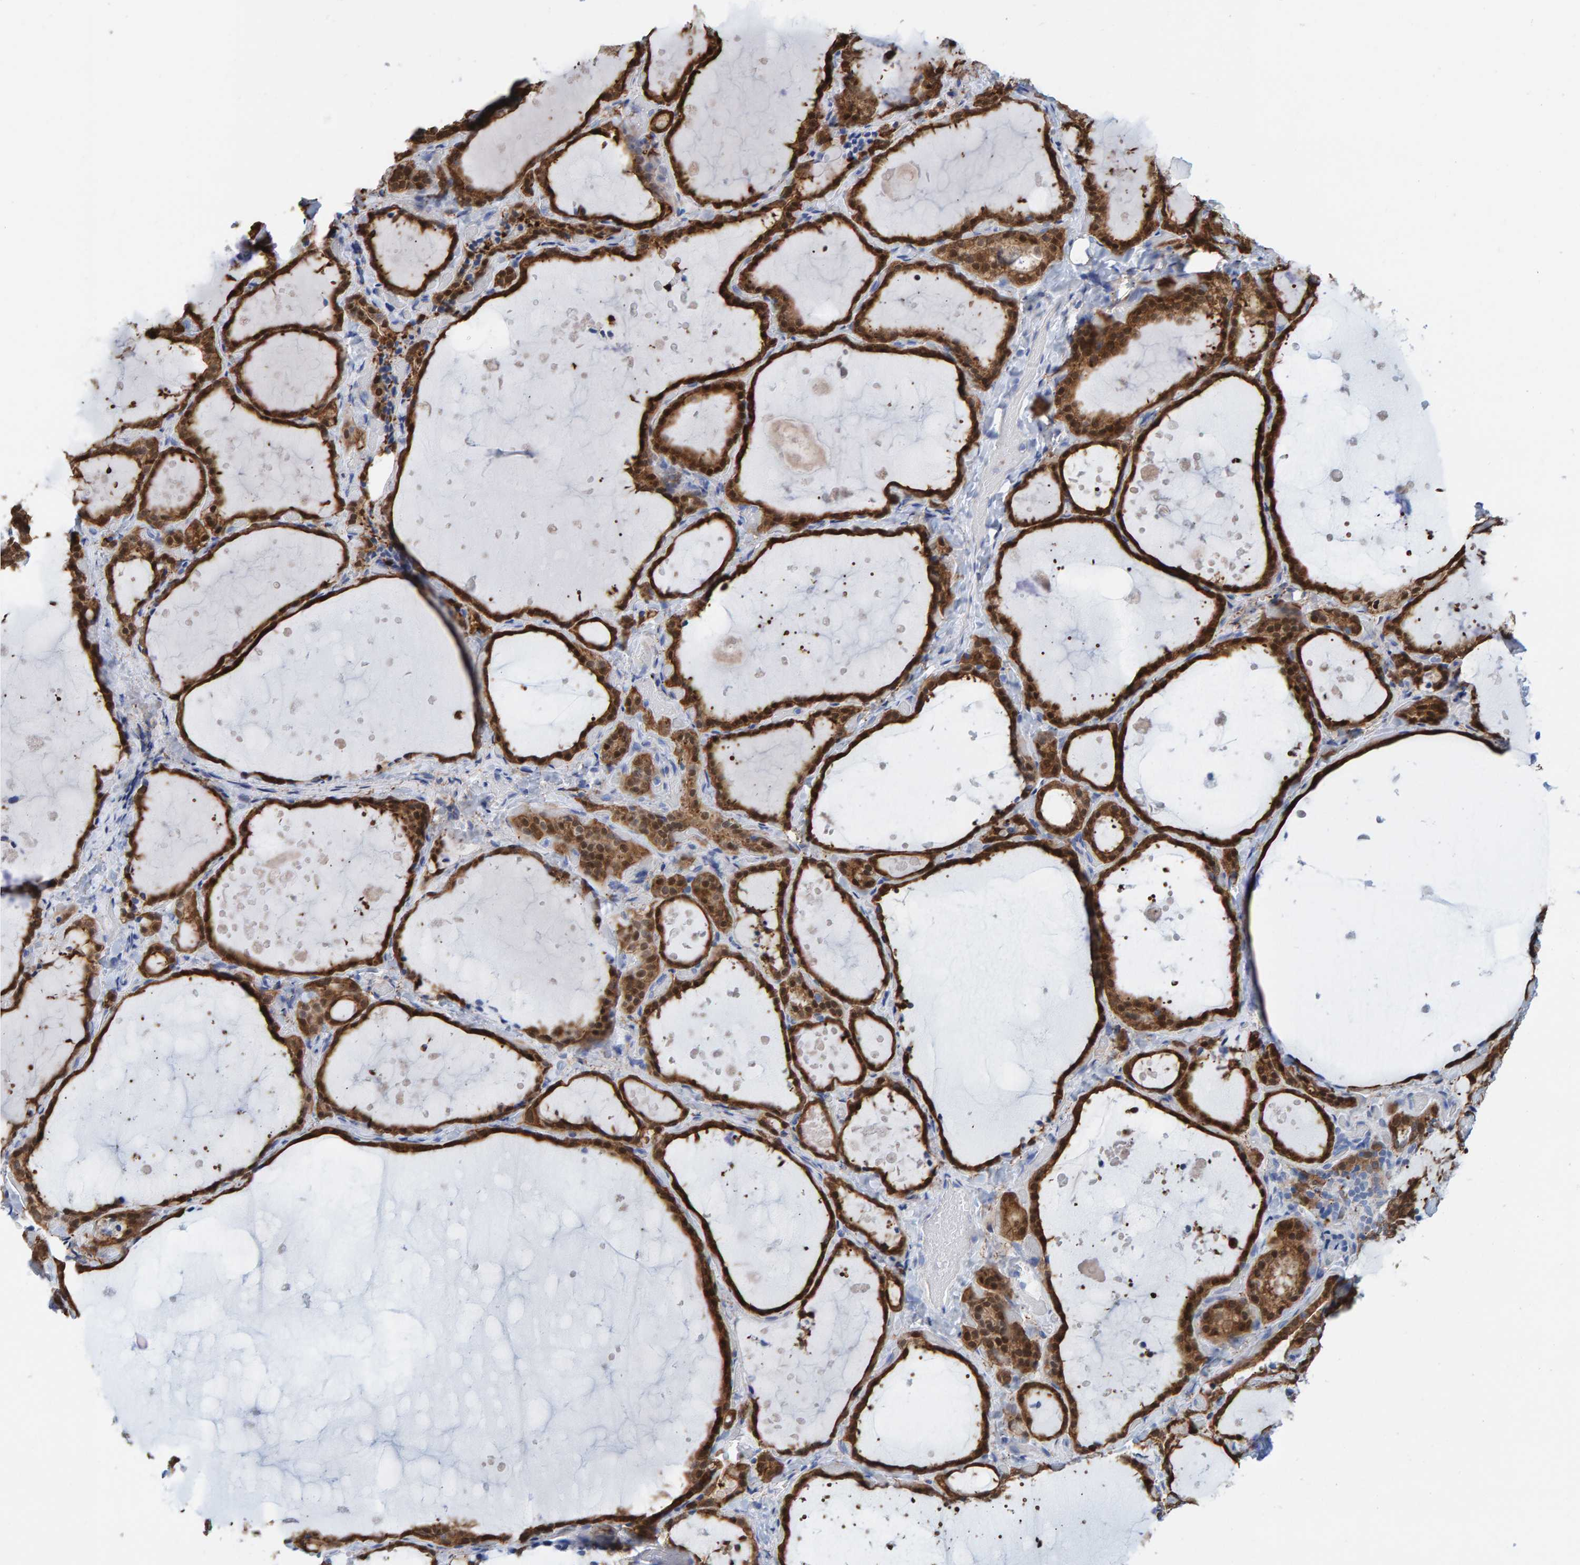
{"staining": {"intensity": "strong", "quantity": ">75%", "location": "cytoplasmic/membranous"}, "tissue": "thyroid gland", "cell_type": "Glandular cells", "image_type": "normal", "snomed": [{"axis": "morphology", "description": "Normal tissue, NOS"}, {"axis": "topography", "description": "Thyroid gland"}], "caption": "The micrograph shows immunohistochemical staining of benign thyroid gland. There is strong cytoplasmic/membranous positivity is appreciated in approximately >75% of glandular cells. The protein of interest is shown in brown color, while the nuclei are stained blue.", "gene": "KLHL11", "patient": {"sex": "female", "age": 44}}